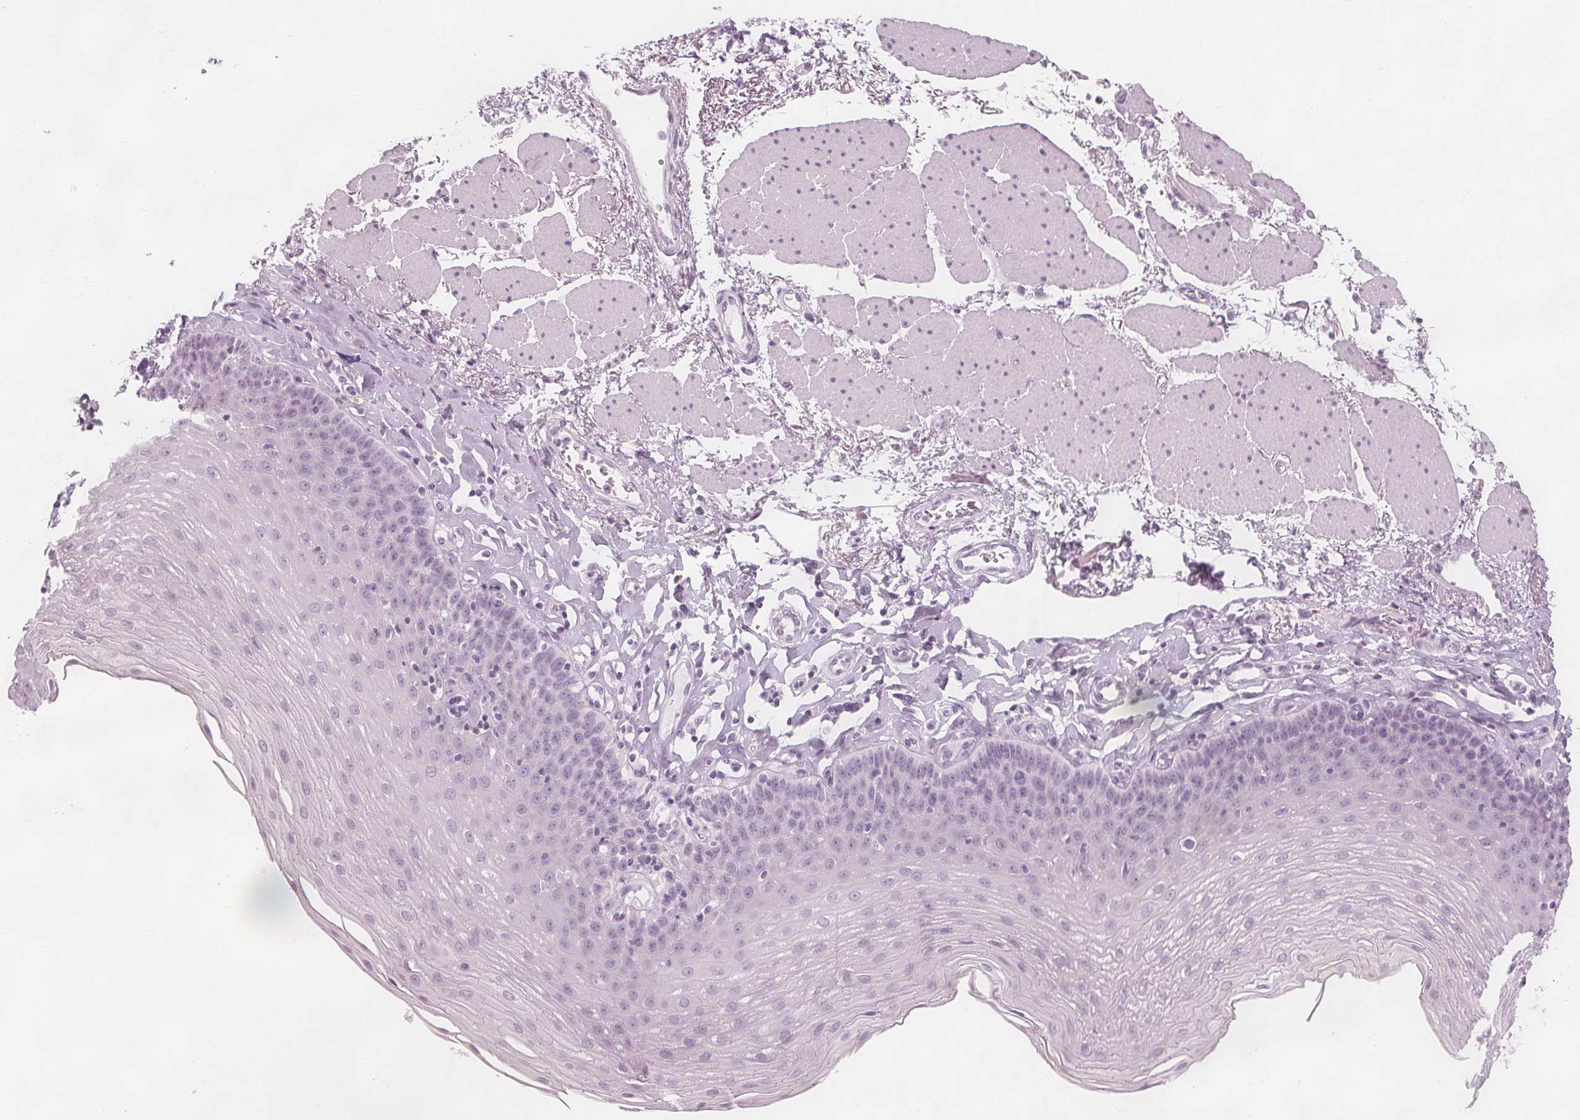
{"staining": {"intensity": "negative", "quantity": "none", "location": "none"}, "tissue": "esophagus", "cell_type": "Squamous epithelial cells", "image_type": "normal", "snomed": [{"axis": "morphology", "description": "Normal tissue, NOS"}, {"axis": "topography", "description": "Esophagus"}], "caption": "IHC of unremarkable esophagus demonstrates no expression in squamous epithelial cells.", "gene": "TFF1", "patient": {"sex": "female", "age": 81}}